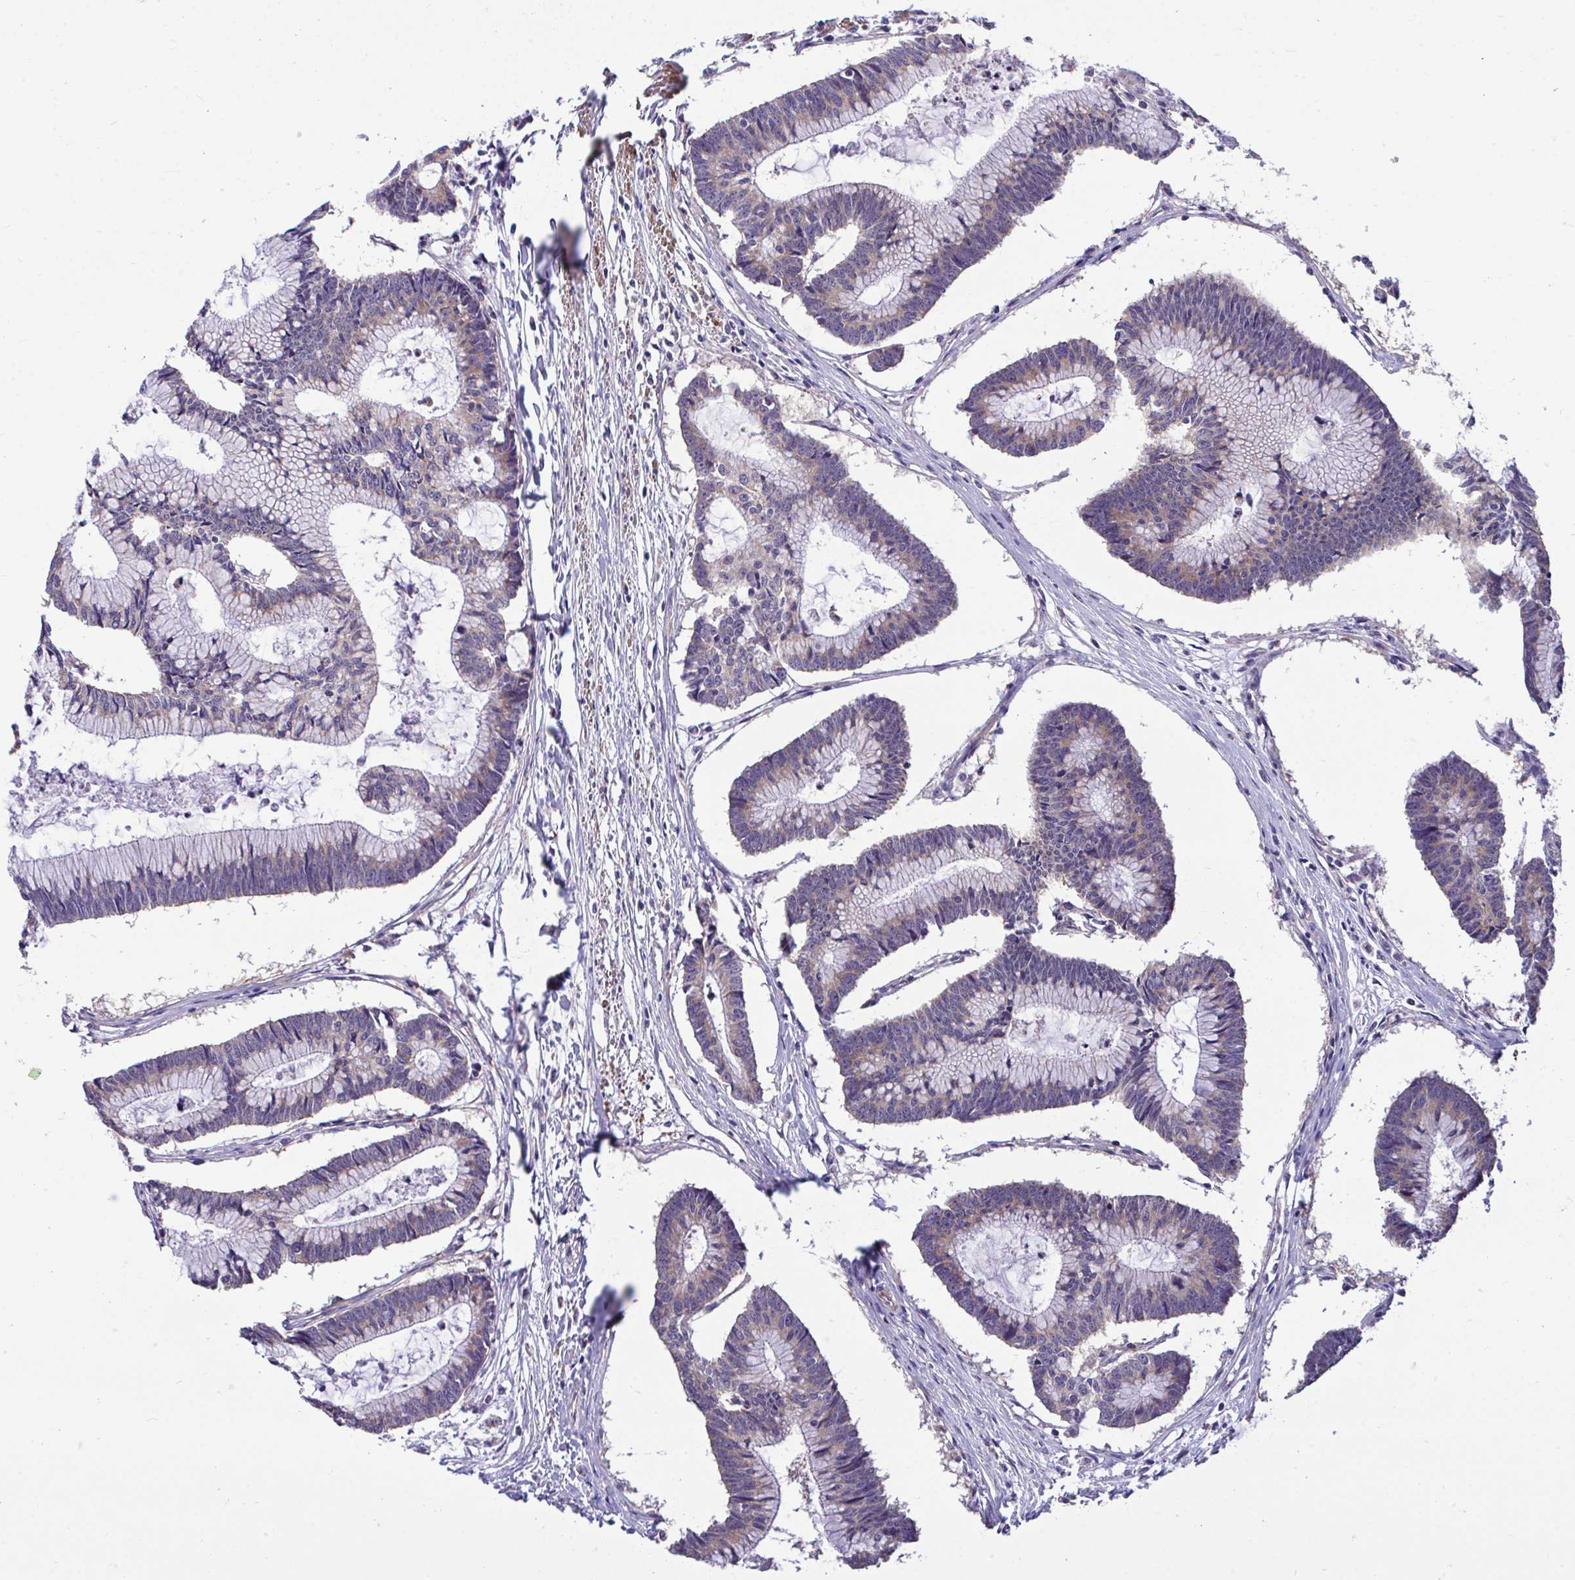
{"staining": {"intensity": "moderate", "quantity": "25%-75%", "location": "cytoplasmic/membranous"}, "tissue": "colorectal cancer", "cell_type": "Tumor cells", "image_type": "cancer", "snomed": [{"axis": "morphology", "description": "Adenocarcinoma, NOS"}, {"axis": "topography", "description": "Colon"}], "caption": "A brown stain highlights moderate cytoplasmic/membranous positivity of a protein in human colorectal cancer (adenocarcinoma) tumor cells.", "gene": "SARS2", "patient": {"sex": "female", "age": 78}}